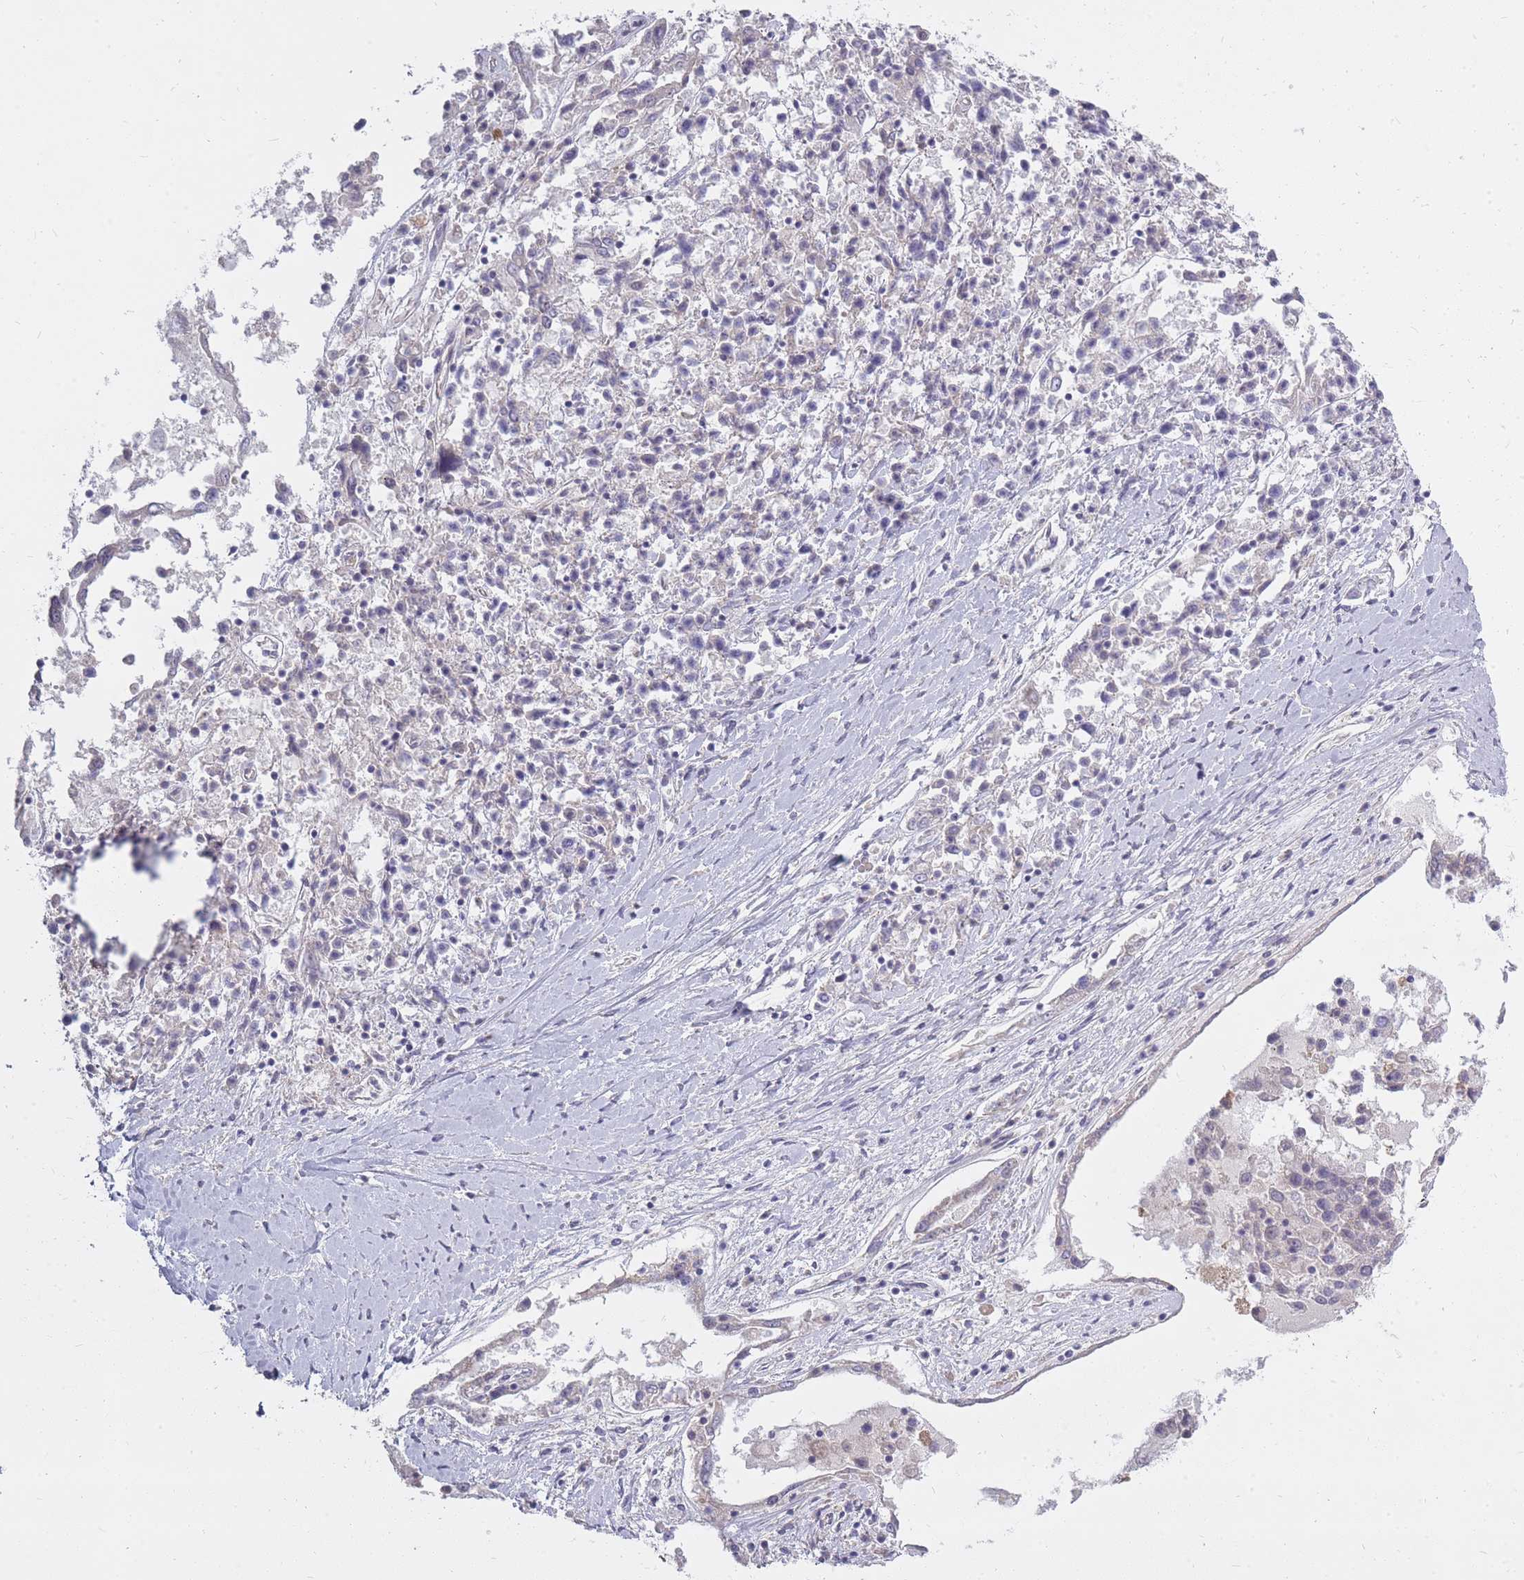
{"staining": {"intensity": "negative", "quantity": "none", "location": "none"}, "tissue": "ovarian cancer", "cell_type": "Tumor cells", "image_type": "cancer", "snomed": [{"axis": "morphology", "description": "Carcinoma, endometroid"}, {"axis": "topography", "description": "Ovary"}], "caption": "This is an IHC histopathology image of human endometroid carcinoma (ovarian). There is no expression in tumor cells.", "gene": "ALKBH4", "patient": {"sex": "female", "age": 62}}